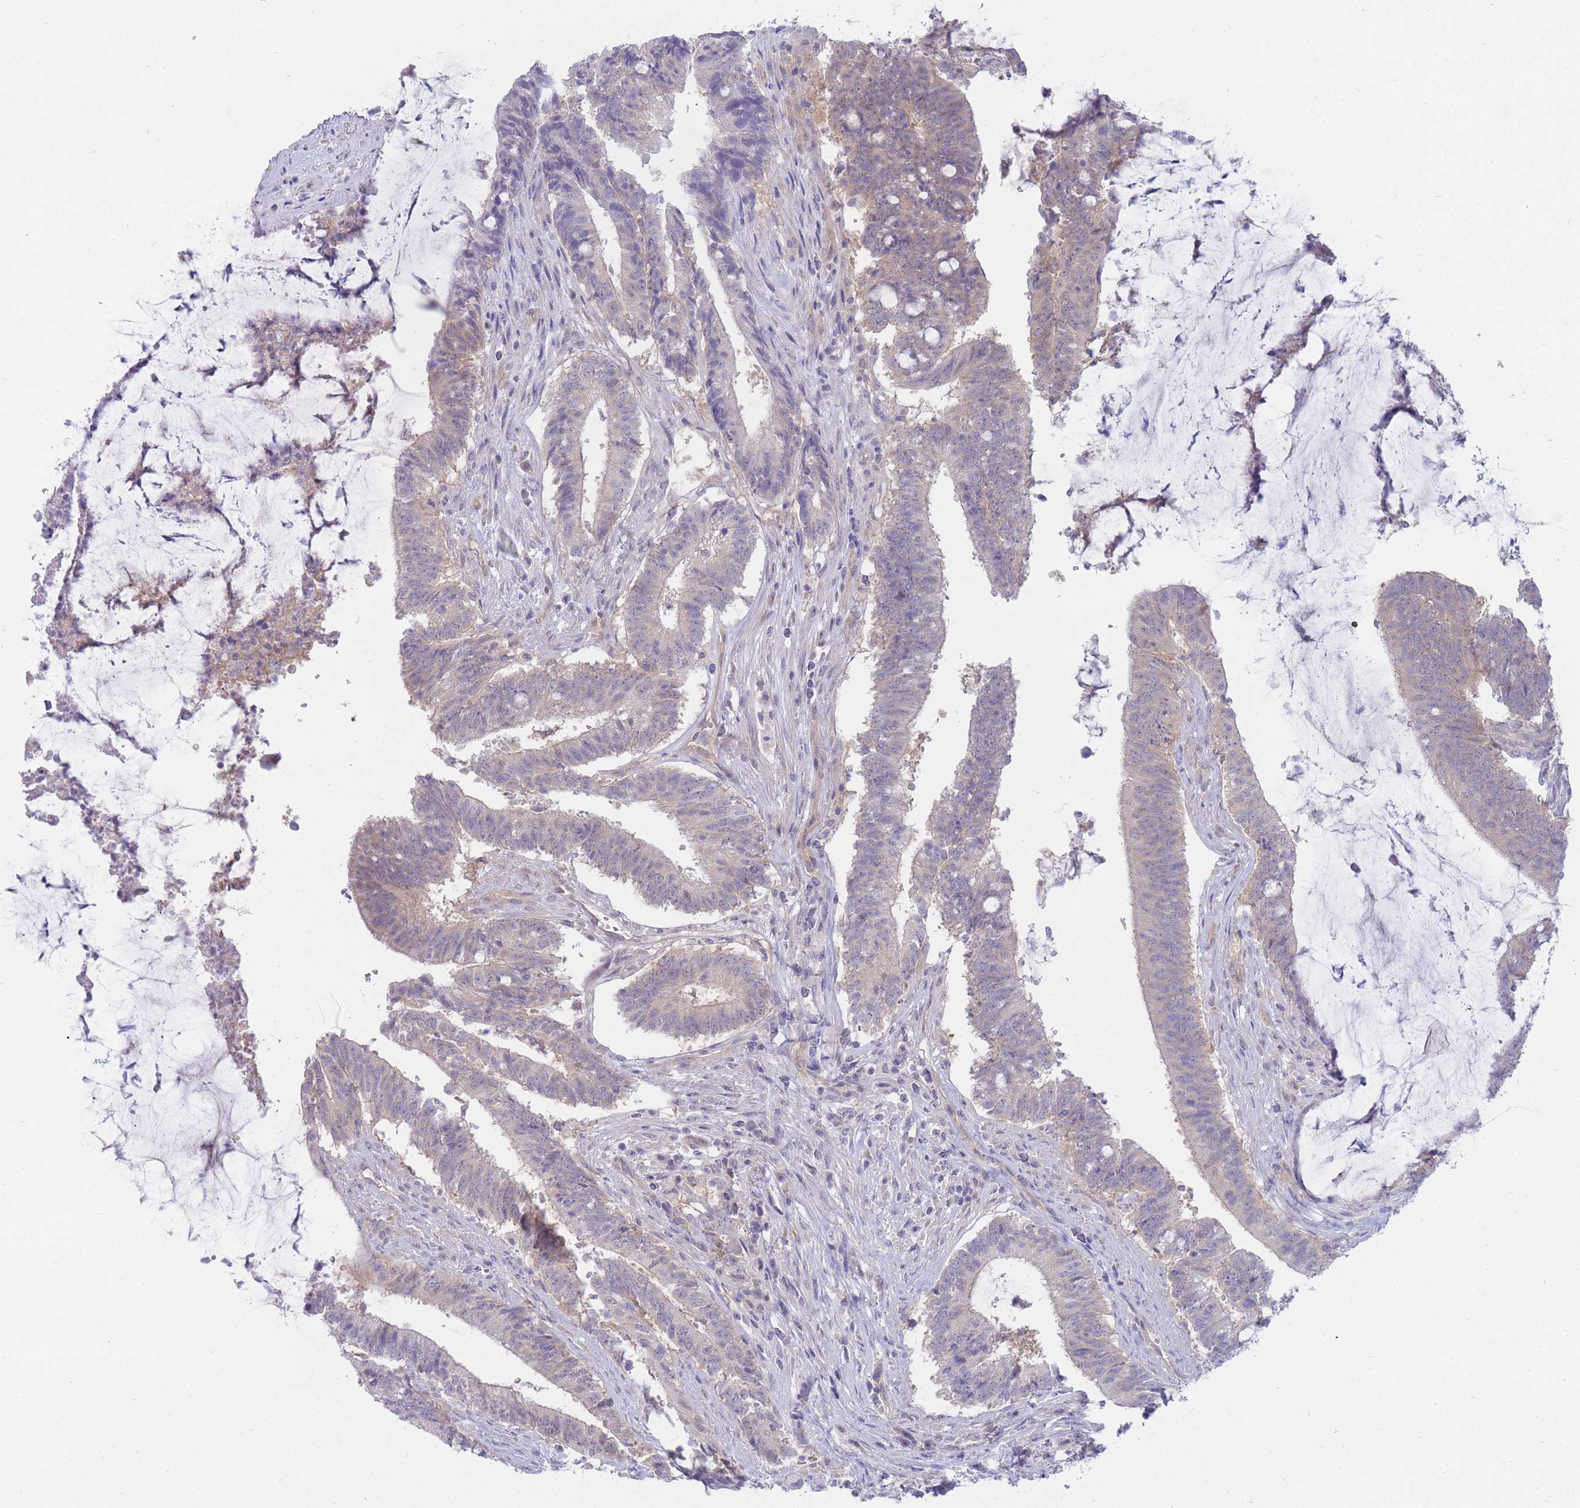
{"staining": {"intensity": "weak", "quantity": "<25%", "location": "cytoplasmic/membranous"}, "tissue": "colorectal cancer", "cell_type": "Tumor cells", "image_type": "cancer", "snomed": [{"axis": "morphology", "description": "Adenocarcinoma, NOS"}, {"axis": "topography", "description": "Colon"}], "caption": "This is a histopathology image of IHC staining of colorectal cancer (adenocarcinoma), which shows no staining in tumor cells. (Stains: DAB (3,3'-diaminobenzidine) immunohistochemistry with hematoxylin counter stain, Microscopy: brightfield microscopy at high magnification).", "gene": "SUGT1", "patient": {"sex": "female", "age": 43}}